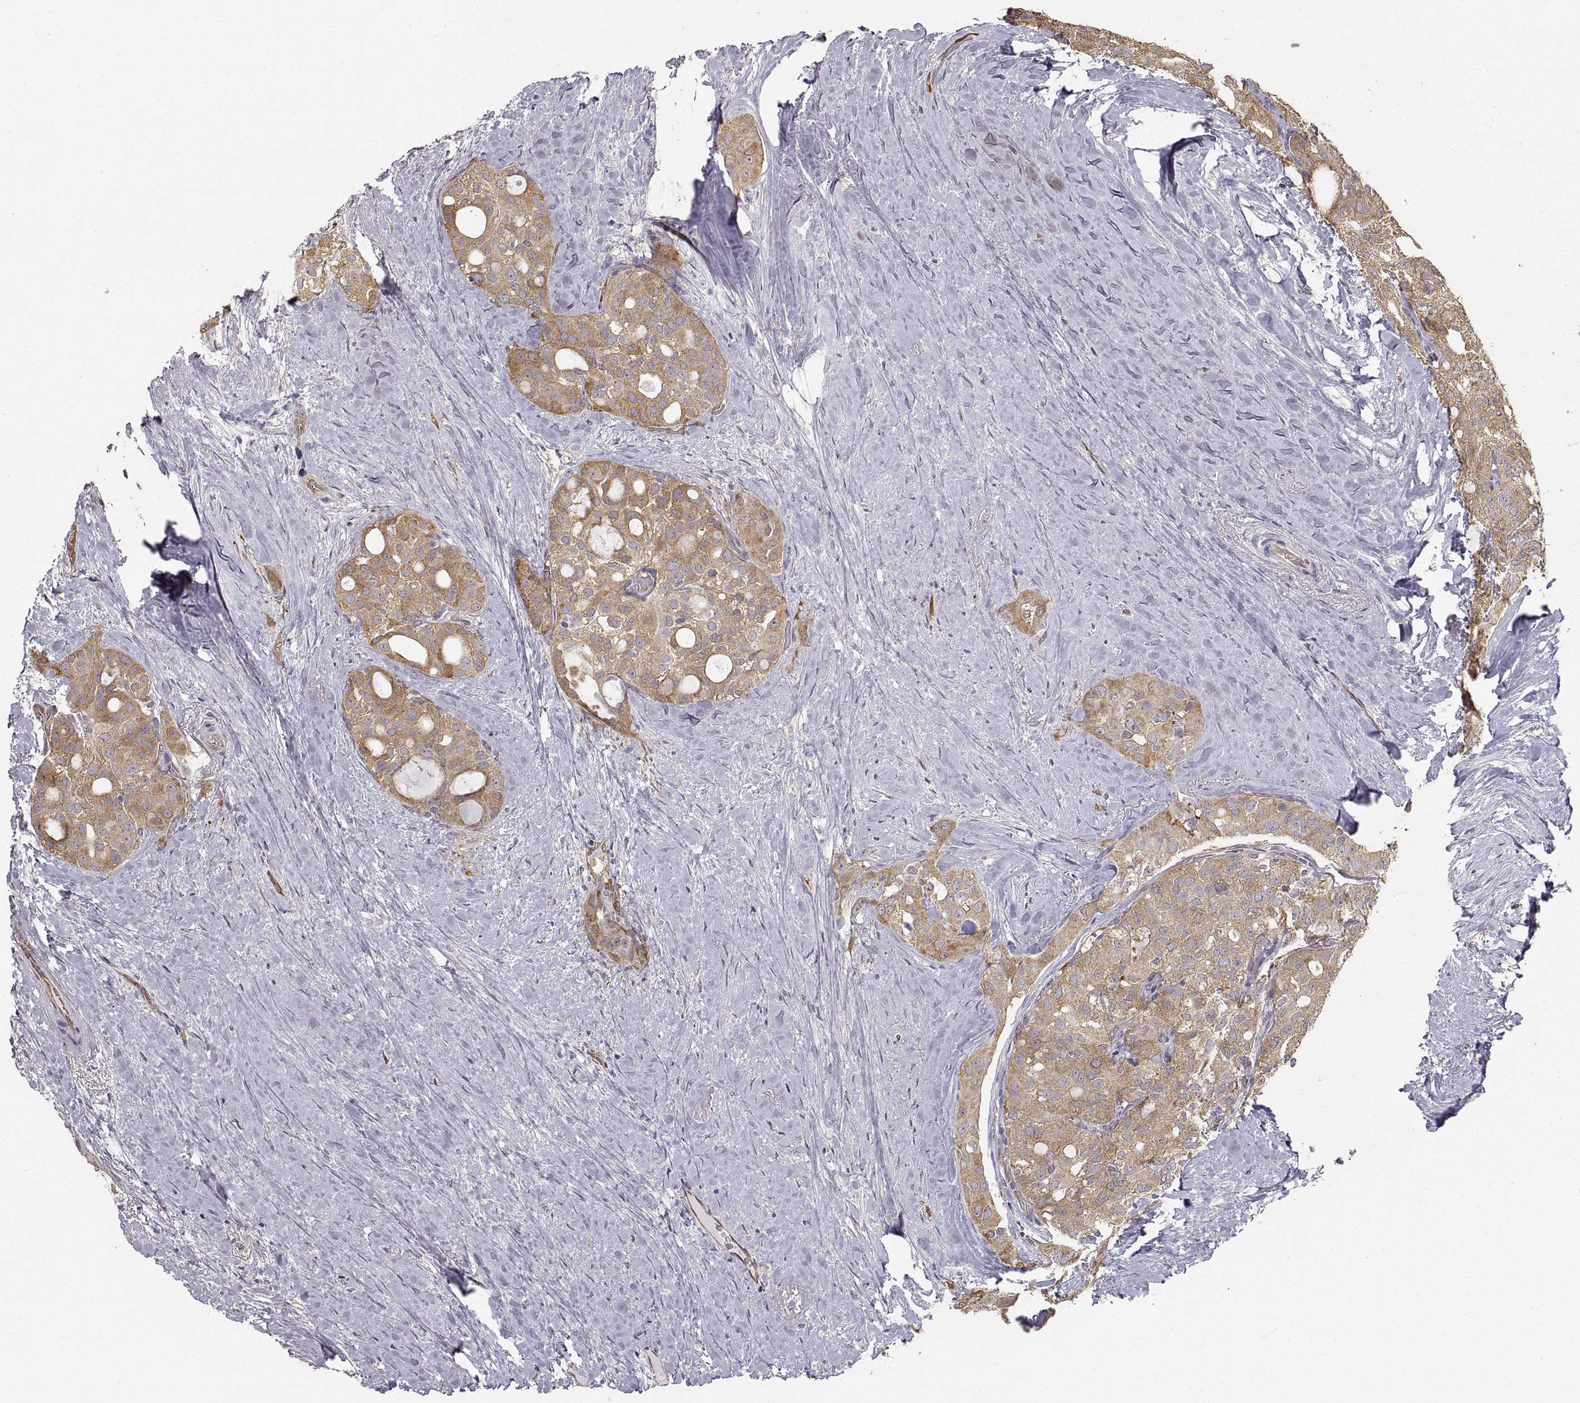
{"staining": {"intensity": "moderate", "quantity": ">75%", "location": "cytoplasmic/membranous"}, "tissue": "thyroid cancer", "cell_type": "Tumor cells", "image_type": "cancer", "snomed": [{"axis": "morphology", "description": "Follicular adenoma carcinoma, NOS"}, {"axis": "topography", "description": "Thyroid gland"}], "caption": "High-power microscopy captured an immunohistochemistry photomicrograph of follicular adenoma carcinoma (thyroid), revealing moderate cytoplasmic/membranous expression in approximately >75% of tumor cells.", "gene": "HSP90AB1", "patient": {"sex": "male", "age": 75}}